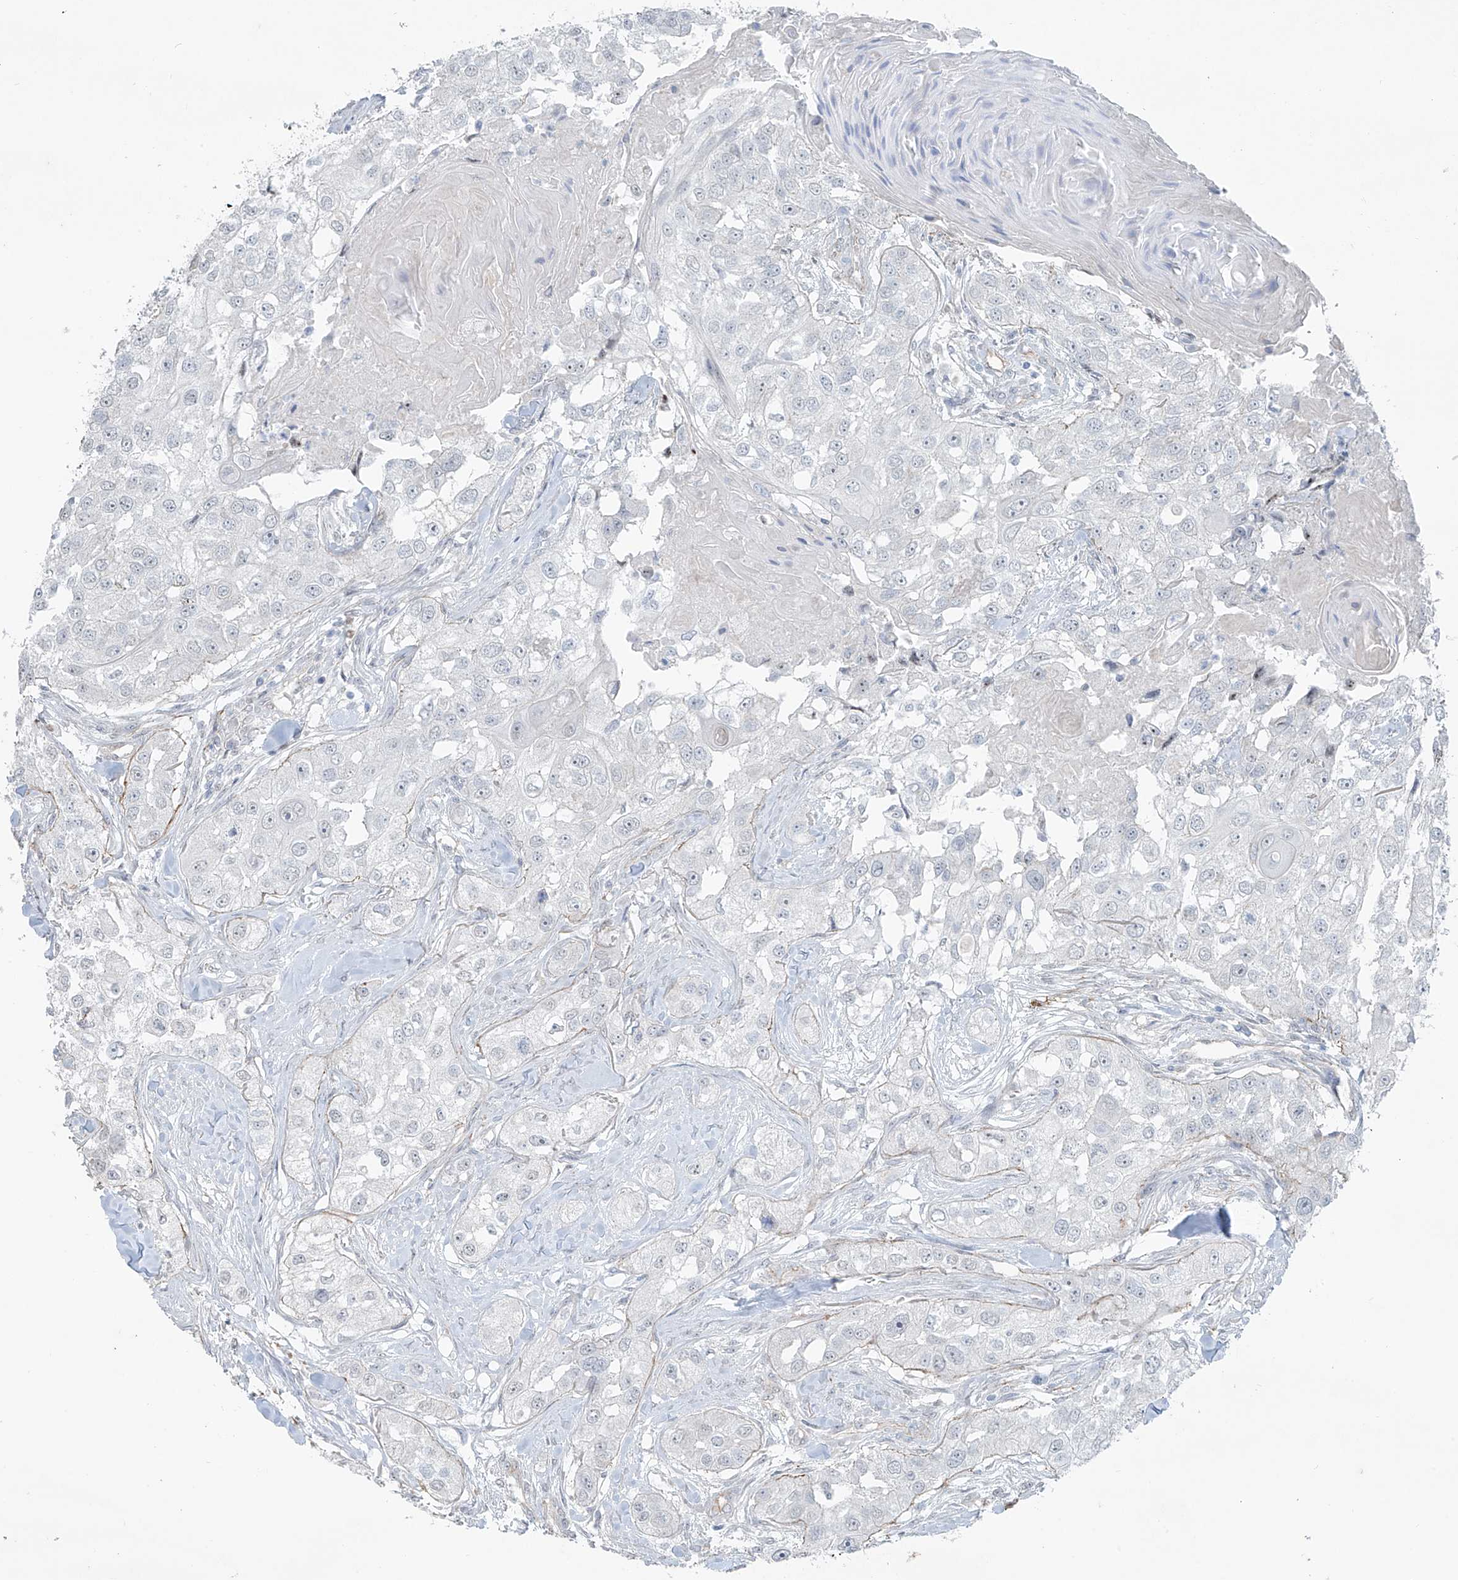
{"staining": {"intensity": "negative", "quantity": "none", "location": "none"}, "tissue": "head and neck cancer", "cell_type": "Tumor cells", "image_type": "cancer", "snomed": [{"axis": "morphology", "description": "Normal tissue, NOS"}, {"axis": "morphology", "description": "Squamous cell carcinoma, NOS"}, {"axis": "topography", "description": "Skeletal muscle"}, {"axis": "topography", "description": "Head-Neck"}], "caption": "This micrograph is of head and neck squamous cell carcinoma stained with immunohistochemistry to label a protein in brown with the nuclei are counter-stained blue. There is no expression in tumor cells.", "gene": "TUBE1", "patient": {"sex": "male", "age": 51}}